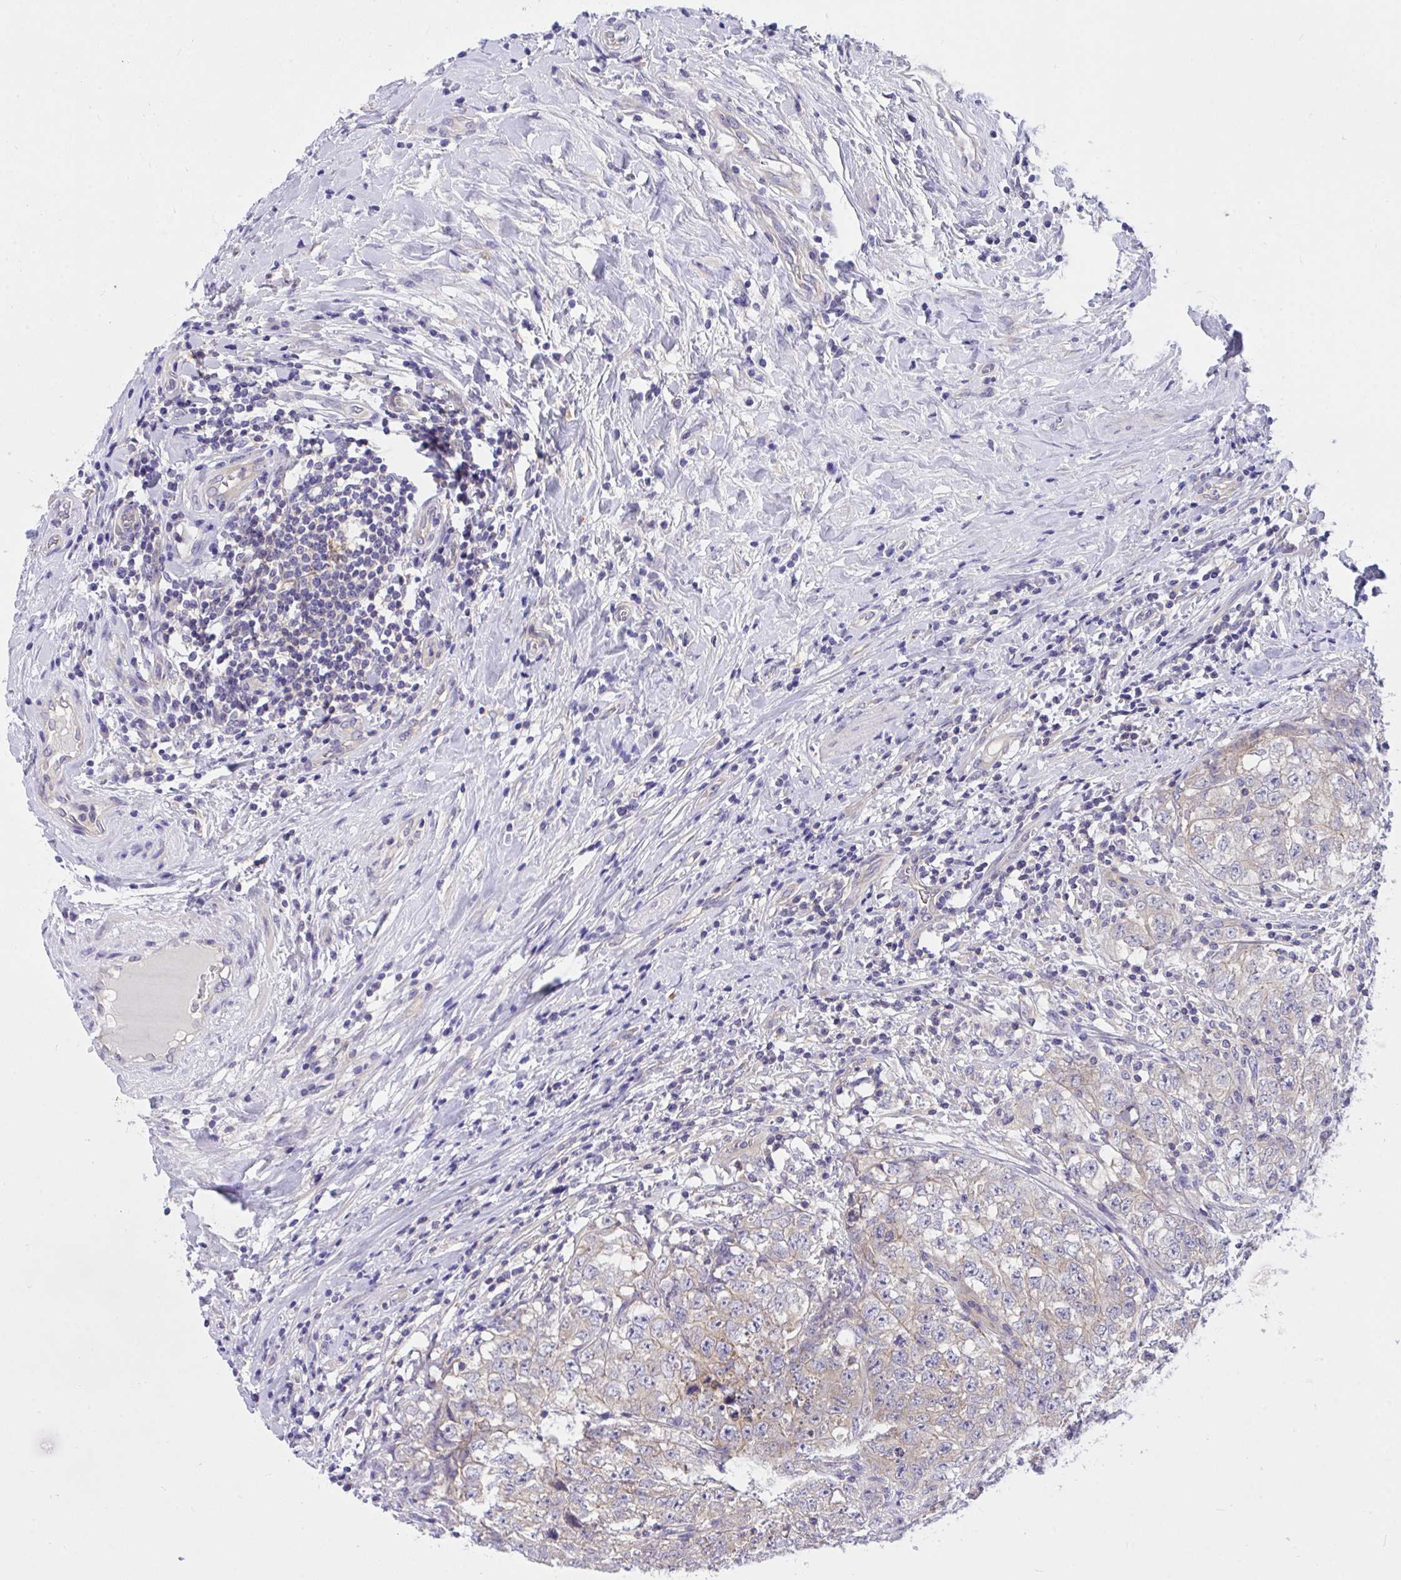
{"staining": {"intensity": "negative", "quantity": "none", "location": "none"}, "tissue": "testis cancer", "cell_type": "Tumor cells", "image_type": "cancer", "snomed": [{"axis": "morphology", "description": "Seminoma, NOS"}, {"axis": "morphology", "description": "Carcinoma, Embryonal, NOS"}, {"axis": "topography", "description": "Testis"}], "caption": "Tumor cells are negative for protein expression in human testis cancer (seminoma).", "gene": "TLN2", "patient": {"sex": "male", "age": 43}}